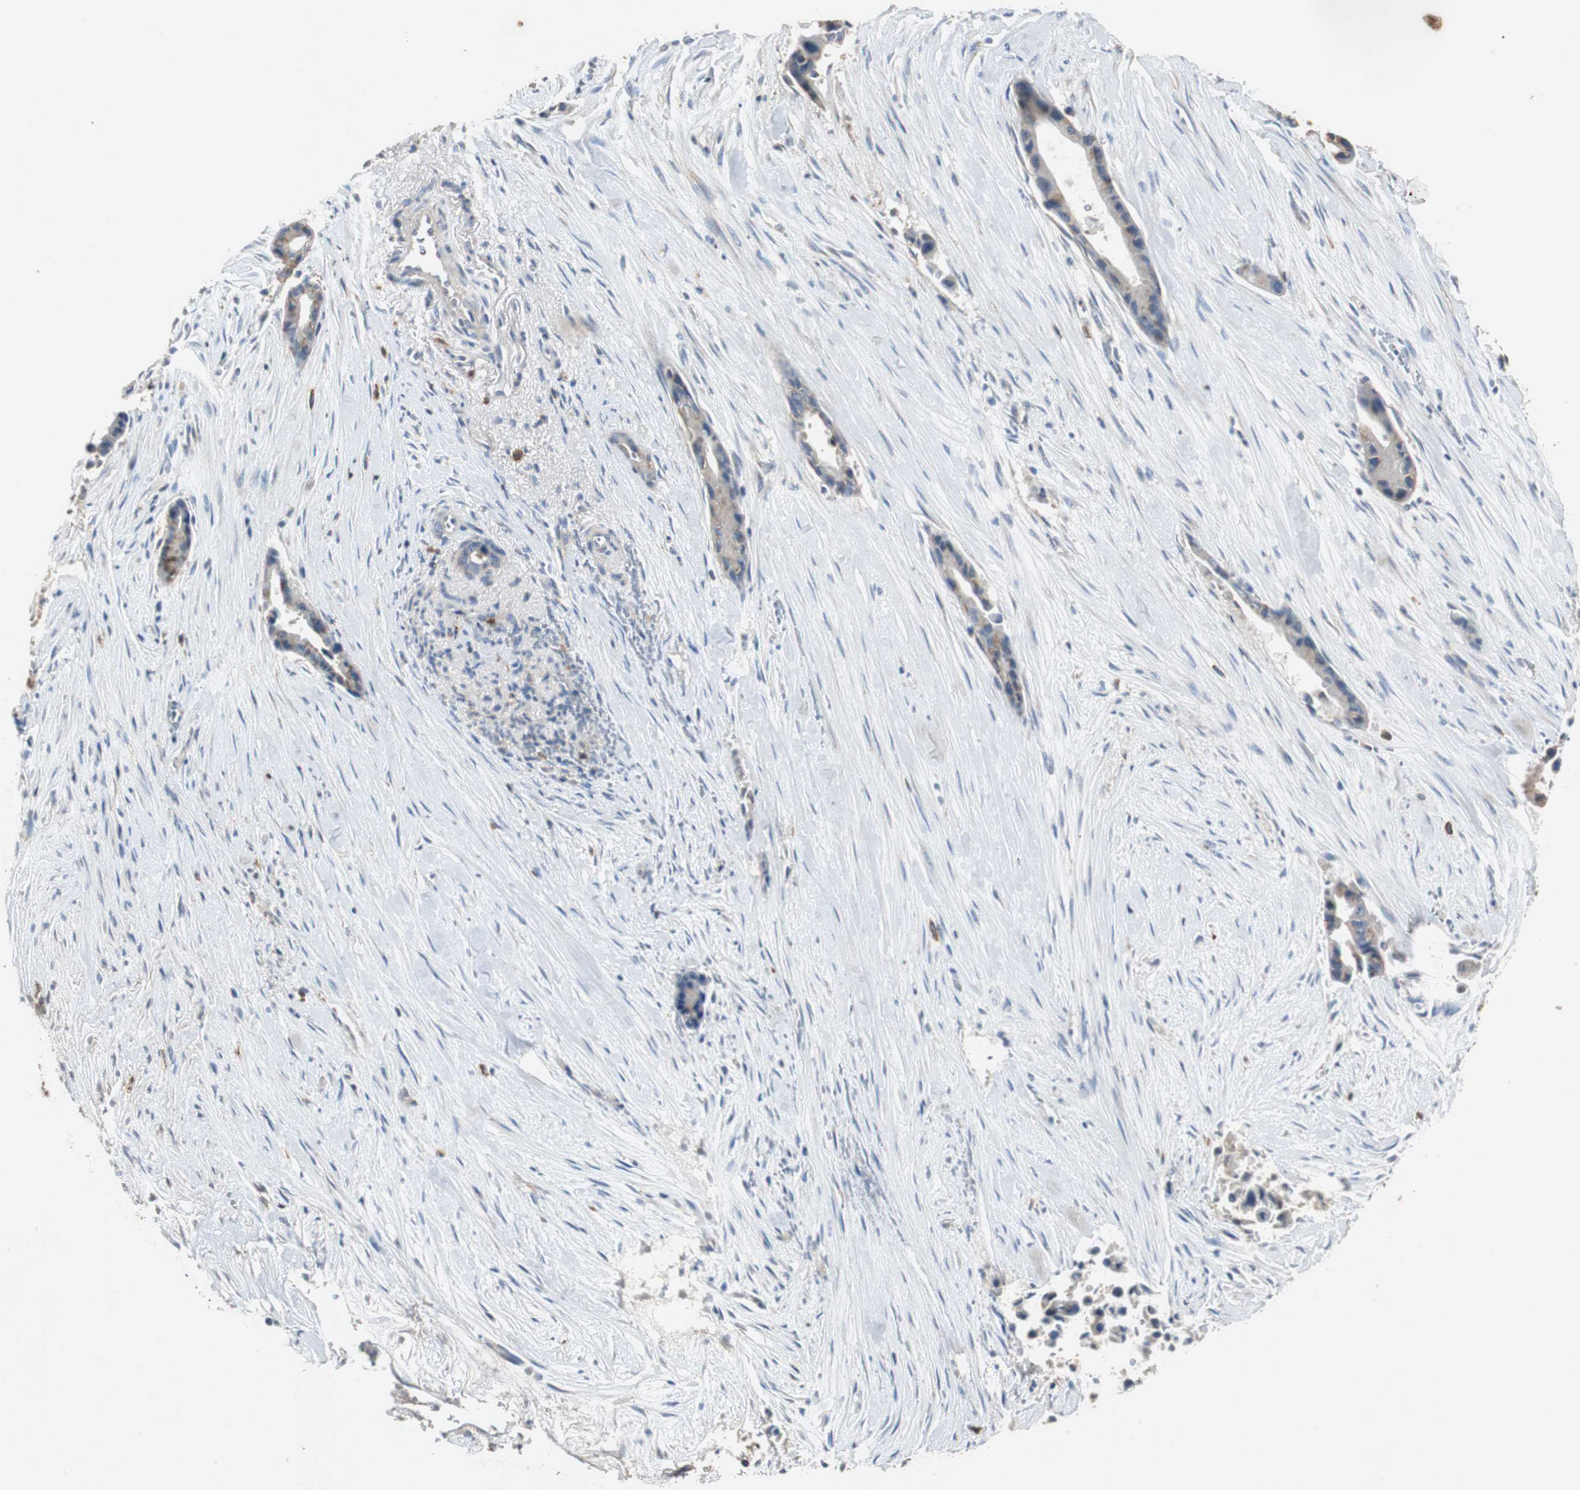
{"staining": {"intensity": "weak", "quantity": "<25%", "location": "cytoplasmic/membranous"}, "tissue": "liver cancer", "cell_type": "Tumor cells", "image_type": "cancer", "snomed": [{"axis": "morphology", "description": "Cholangiocarcinoma"}, {"axis": "topography", "description": "Liver"}], "caption": "A micrograph of human liver cancer (cholangiocarcinoma) is negative for staining in tumor cells. (Stains: DAB (3,3'-diaminobenzidine) immunohistochemistry with hematoxylin counter stain, Microscopy: brightfield microscopy at high magnification).", "gene": "TNFRSF14", "patient": {"sex": "female", "age": 55}}